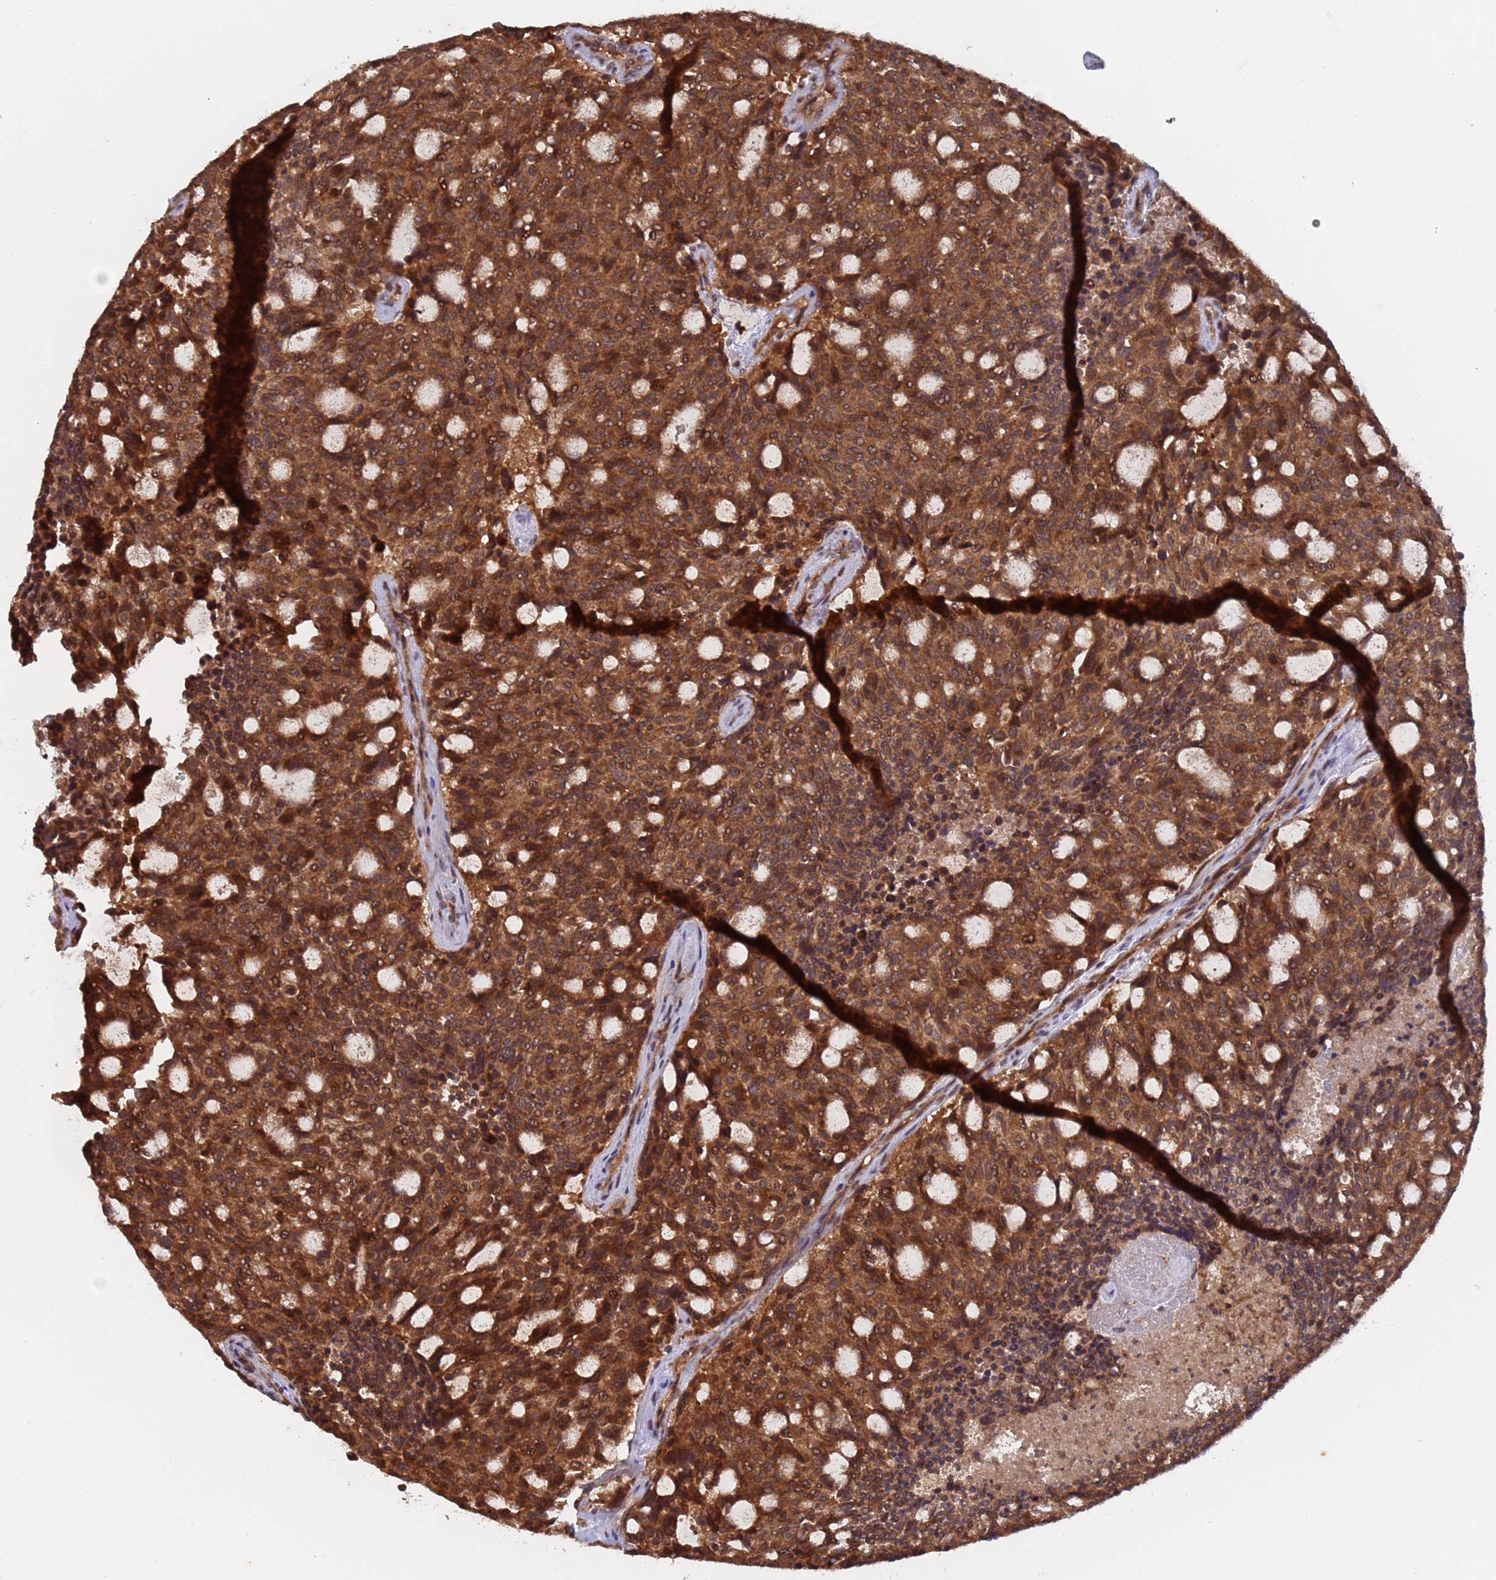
{"staining": {"intensity": "strong", "quantity": ">75%", "location": "cytoplasmic/membranous,nuclear"}, "tissue": "carcinoid", "cell_type": "Tumor cells", "image_type": "cancer", "snomed": [{"axis": "morphology", "description": "Carcinoid, malignant, NOS"}, {"axis": "topography", "description": "Pancreas"}], "caption": "Carcinoid tissue shows strong cytoplasmic/membranous and nuclear positivity in approximately >75% of tumor cells, visualized by immunohistochemistry.", "gene": "ERI1", "patient": {"sex": "female", "age": 54}}